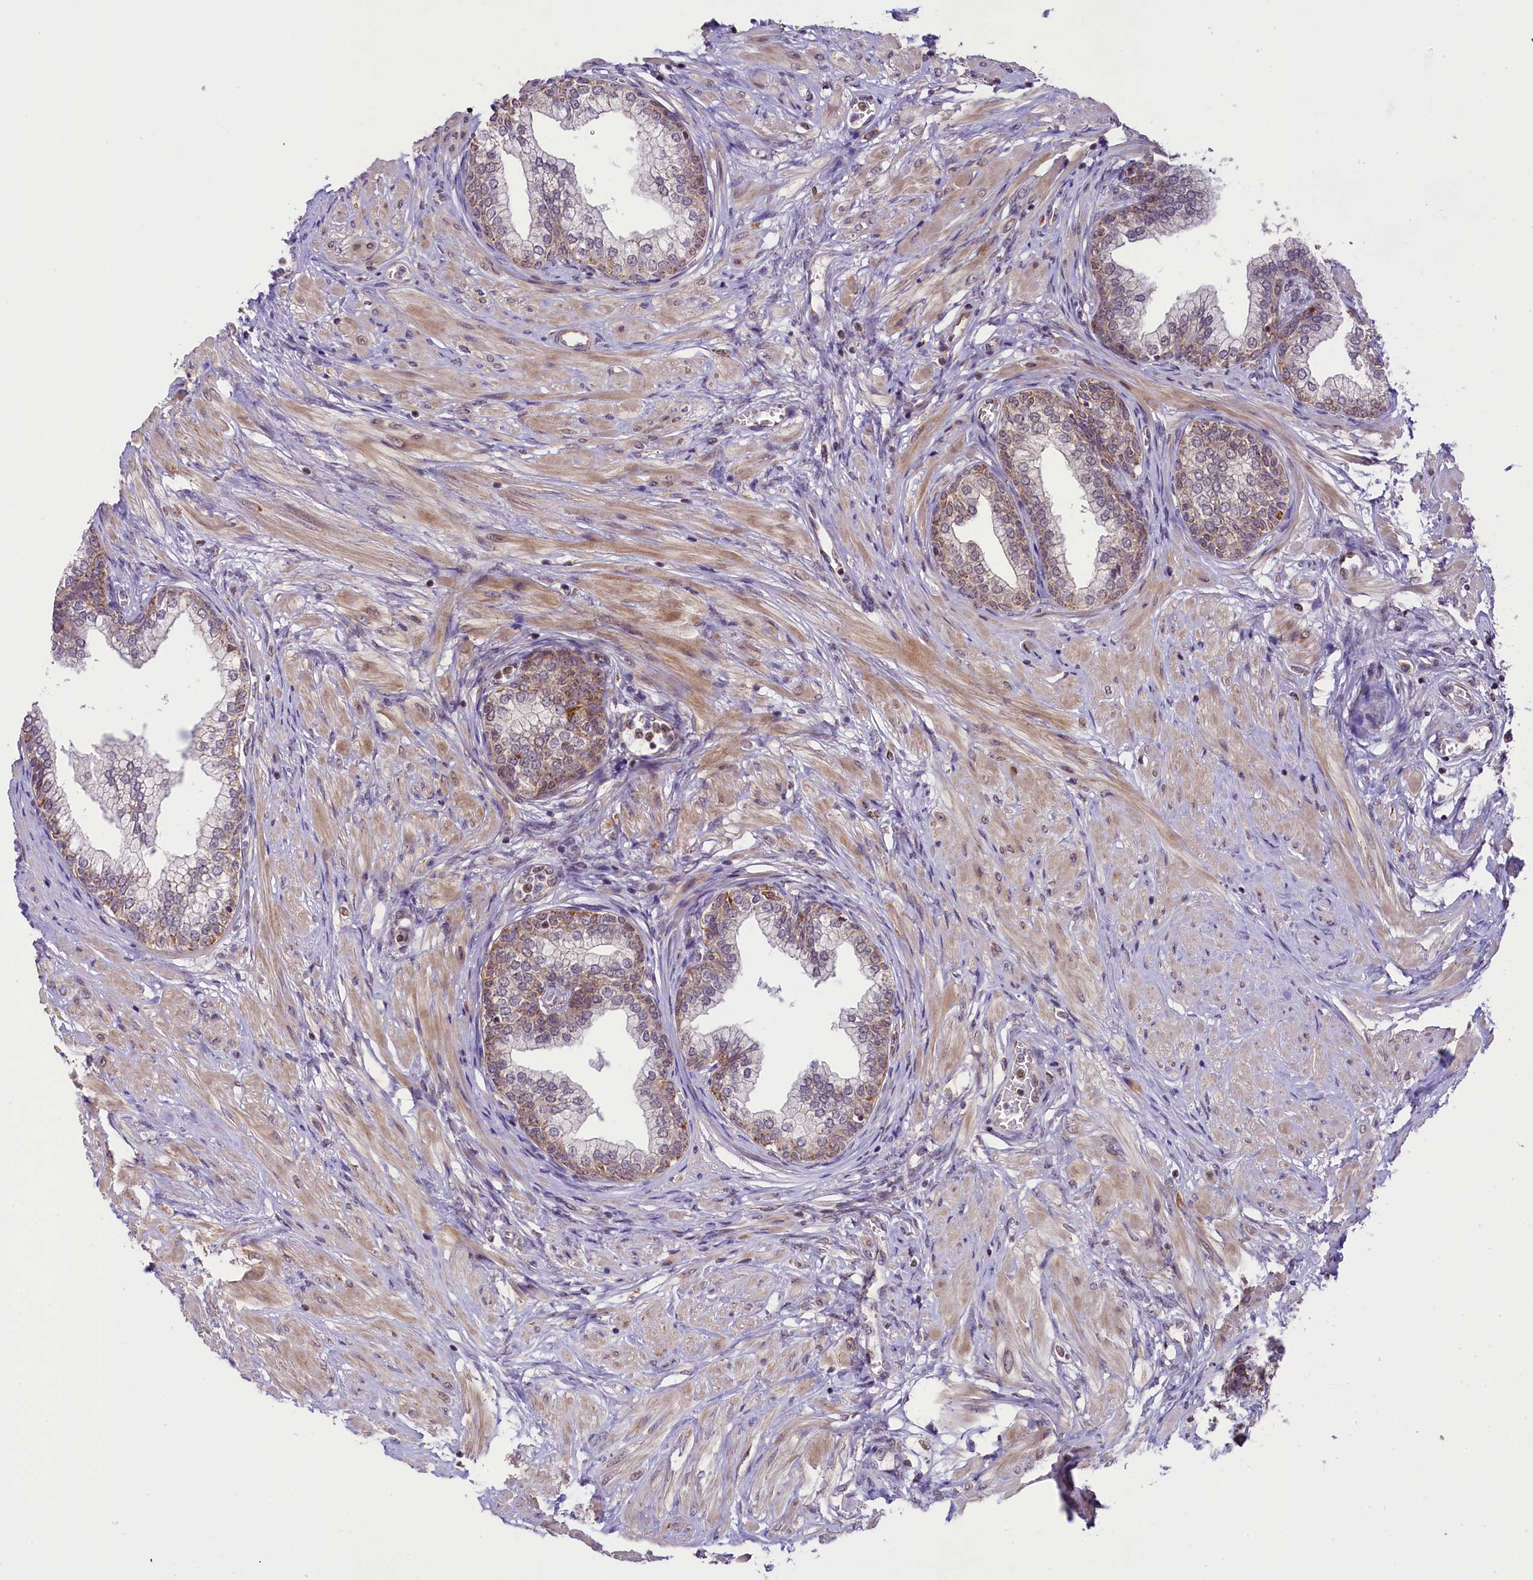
{"staining": {"intensity": "moderate", "quantity": ">75%", "location": "cytoplasmic/membranous"}, "tissue": "prostate", "cell_type": "Glandular cells", "image_type": "normal", "snomed": [{"axis": "morphology", "description": "Normal tissue, NOS"}, {"axis": "morphology", "description": "Urothelial carcinoma, Low grade"}, {"axis": "topography", "description": "Urinary bladder"}, {"axis": "topography", "description": "Prostate"}], "caption": "There is medium levels of moderate cytoplasmic/membranous positivity in glandular cells of normal prostate, as demonstrated by immunohistochemical staining (brown color).", "gene": "PAF1", "patient": {"sex": "male", "age": 60}}